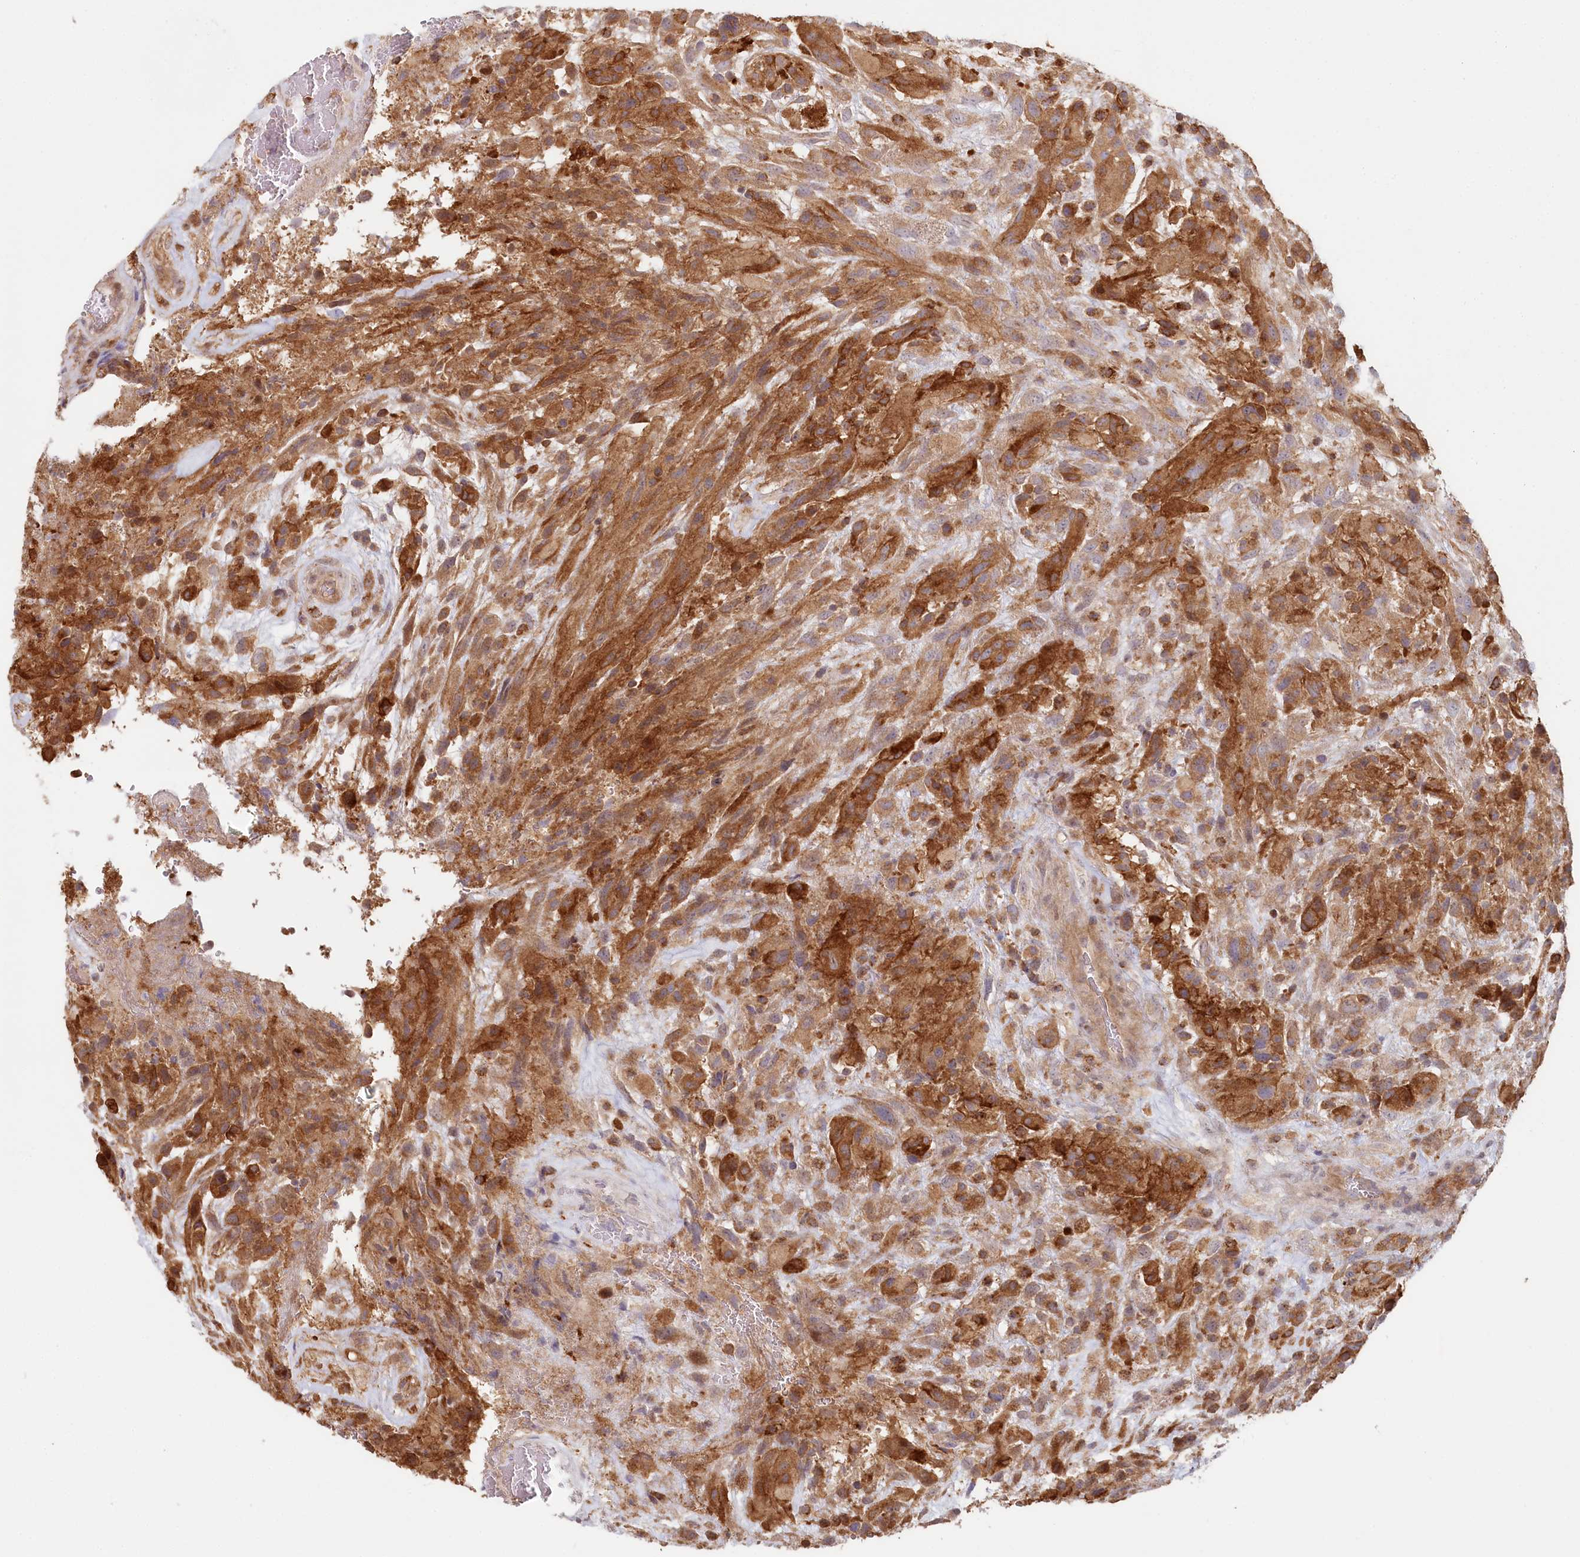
{"staining": {"intensity": "moderate", "quantity": ">75%", "location": "cytoplasmic/membranous"}, "tissue": "glioma", "cell_type": "Tumor cells", "image_type": "cancer", "snomed": [{"axis": "morphology", "description": "Glioma, malignant, High grade"}, {"axis": "topography", "description": "Brain"}], "caption": "Immunohistochemistry (IHC) of human glioma shows medium levels of moderate cytoplasmic/membranous expression in approximately >75% of tumor cells.", "gene": "HAL", "patient": {"sex": "male", "age": 61}}